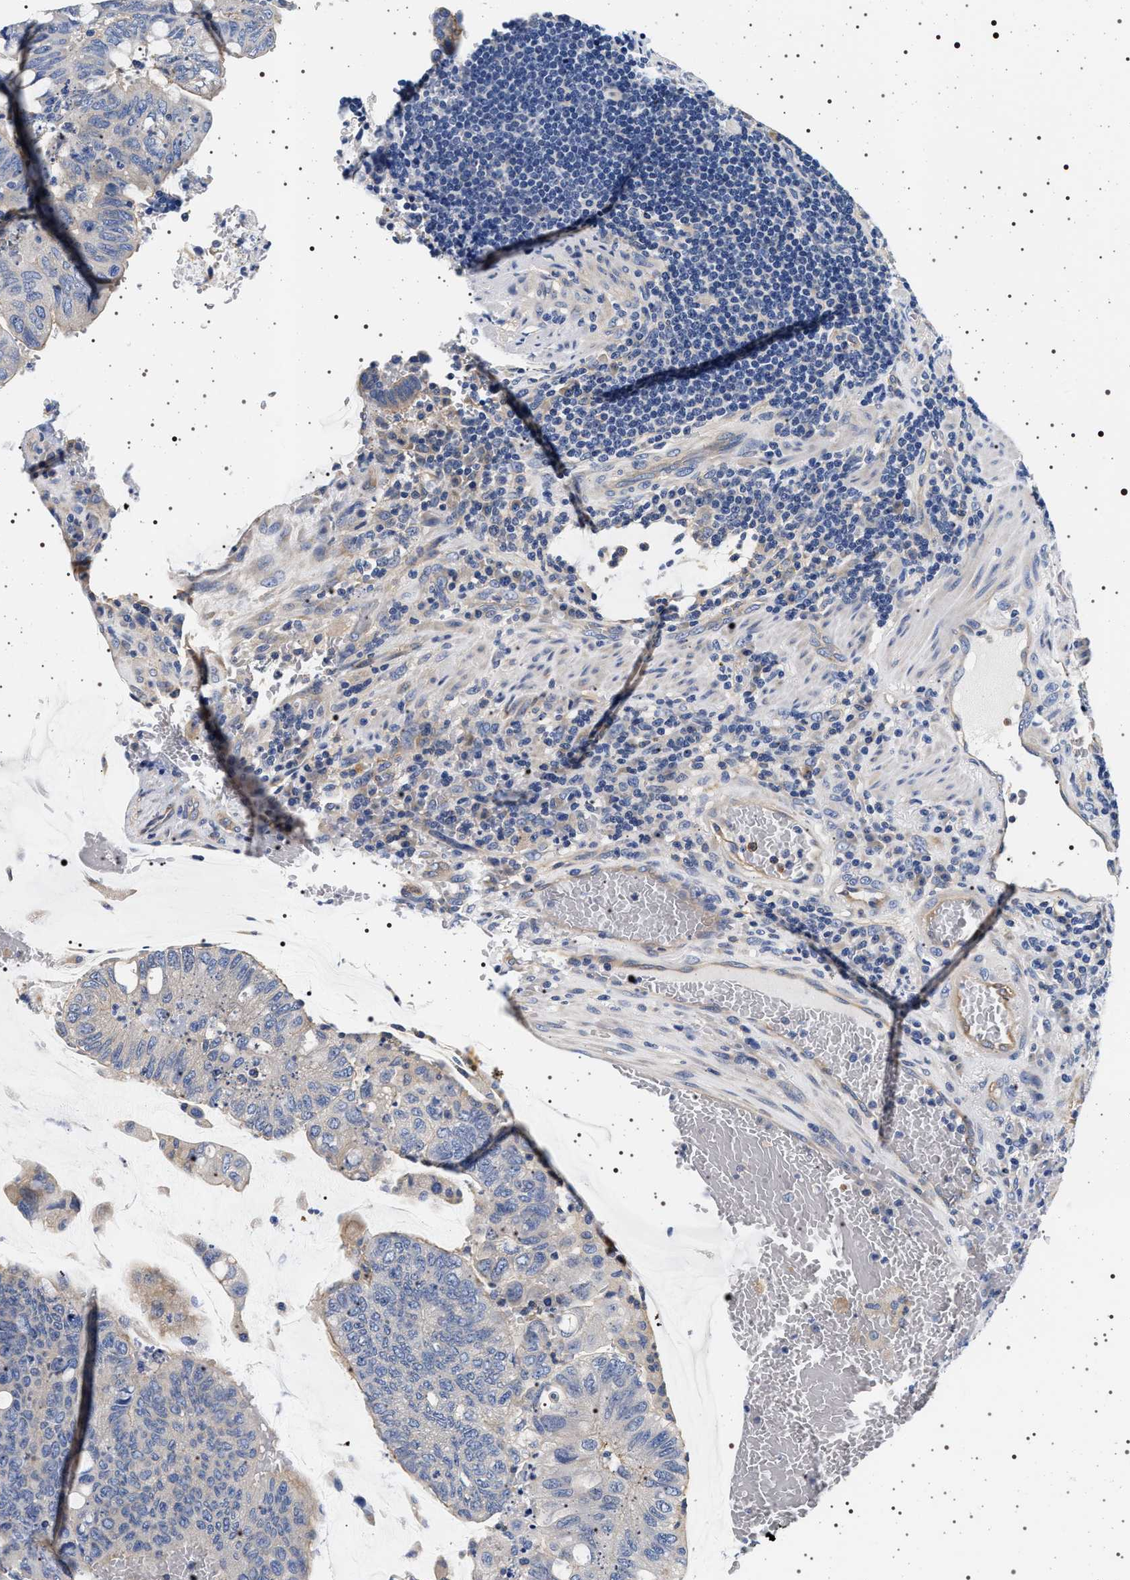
{"staining": {"intensity": "negative", "quantity": "none", "location": "none"}, "tissue": "colorectal cancer", "cell_type": "Tumor cells", "image_type": "cancer", "snomed": [{"axis": "morphology", "description": "Normal tissue, NOS"}, {"axis": "morphology", "description": "Adenocarcinoma, NOS"}, {"axis": "topography", "description": "Rectum"}, {"axis": "topography", "description": "Peripheral nerve tissue"}], "caption": "Immunohistochemical staining of colorectal cancer displays no significant expression in tumor cells.", "gene": "HSD17B1", "patient": {"sex": "male", "age": 92}}